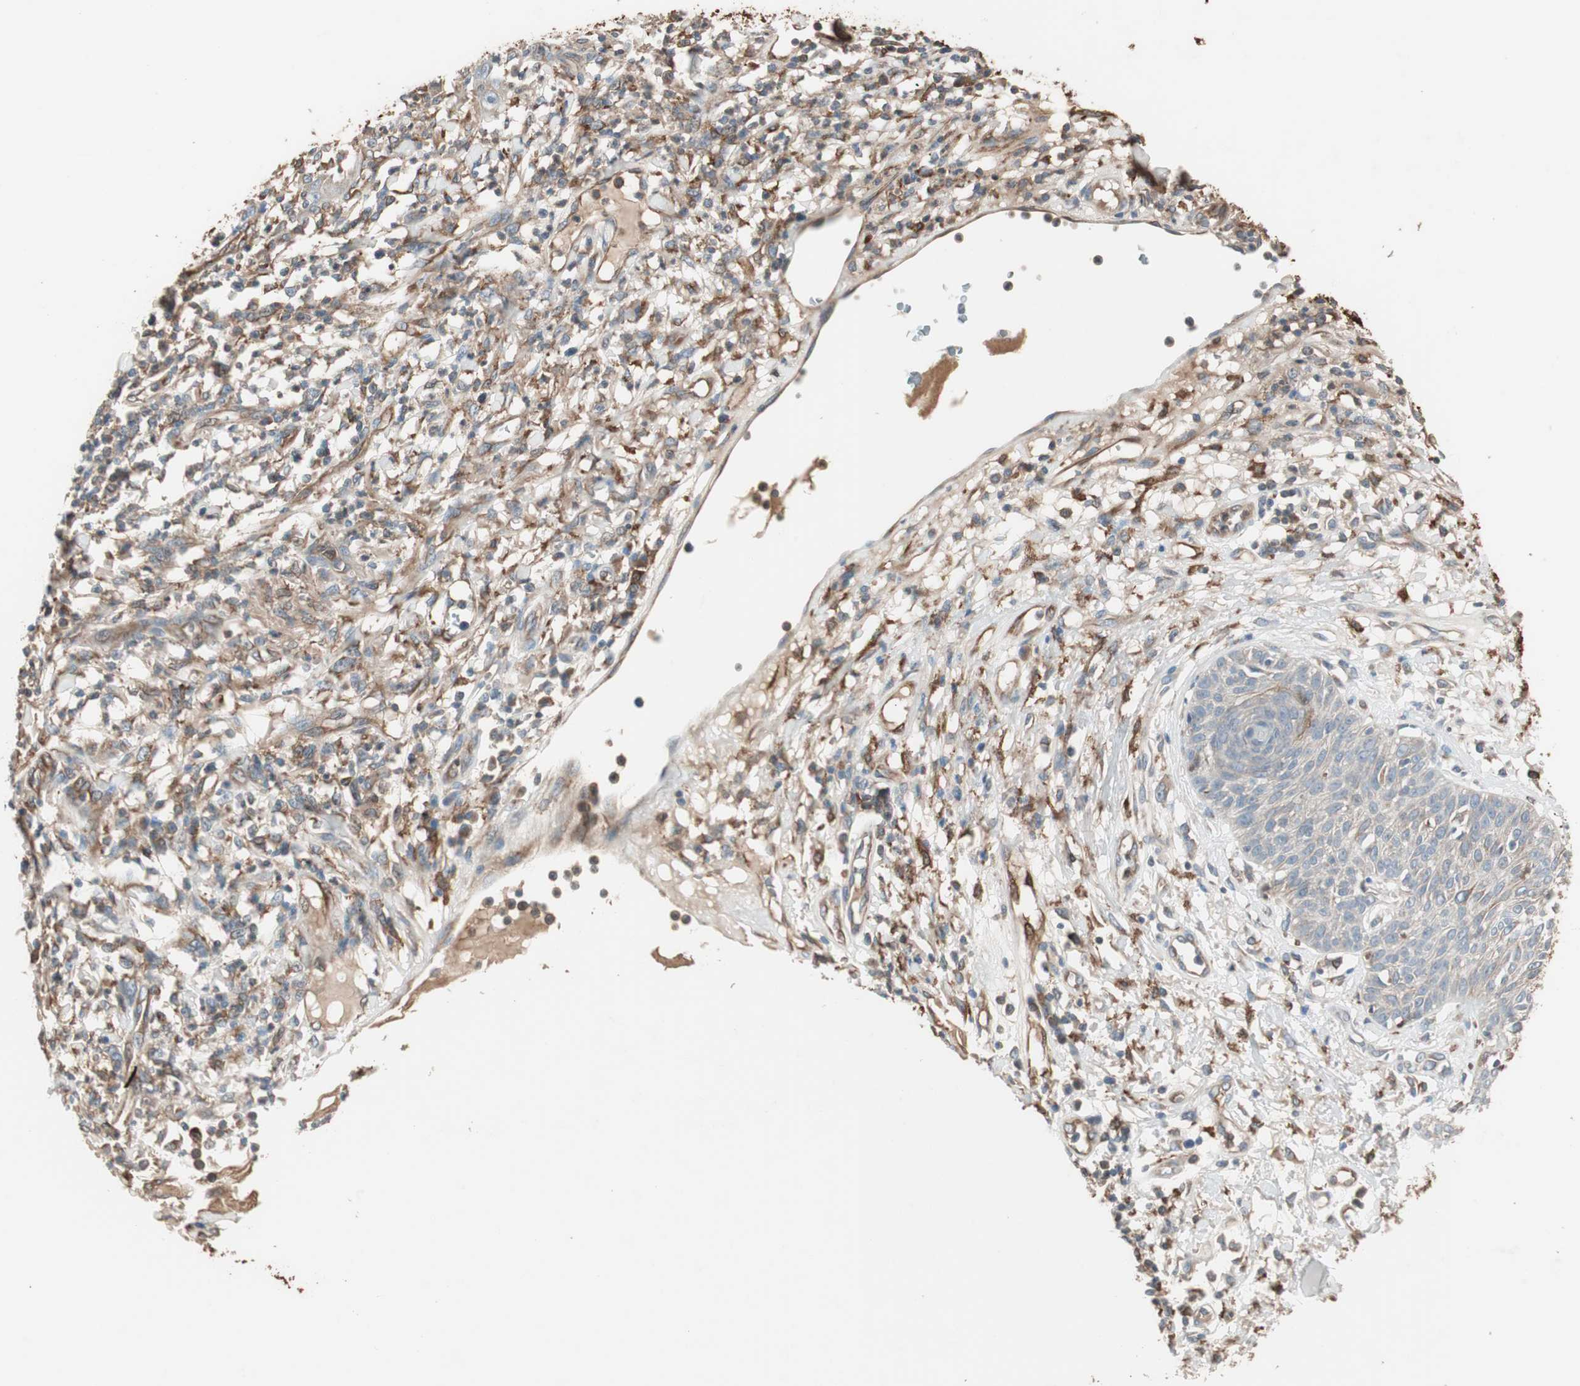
{"staining": {"intensity": "moderate", "quantity": ">75%", "location": "cytoplasmic/membranous,nuclear"}, "tissue": "skin cancer", "cell_type": "Tumor cells", "image_type": "cancer", "snomed": [{"axis": "morphology", "description": "Squamous cell carcinoma, NOS"}, {"axis": "topography", "description": "Skin"}], "caption": "Protein analysis of skin cancer (squamous cell carcinoma) tissue reveals moderate cytoplasmic/membranous and nuclear staining in about >75% of tumor cells. (DAB (3,3'-diaminobenzidine) IHC, brown staining for protein, blue staining for nuclei).", "gene": "STAB1", "patient": {"sex": "female", "age": 78}}